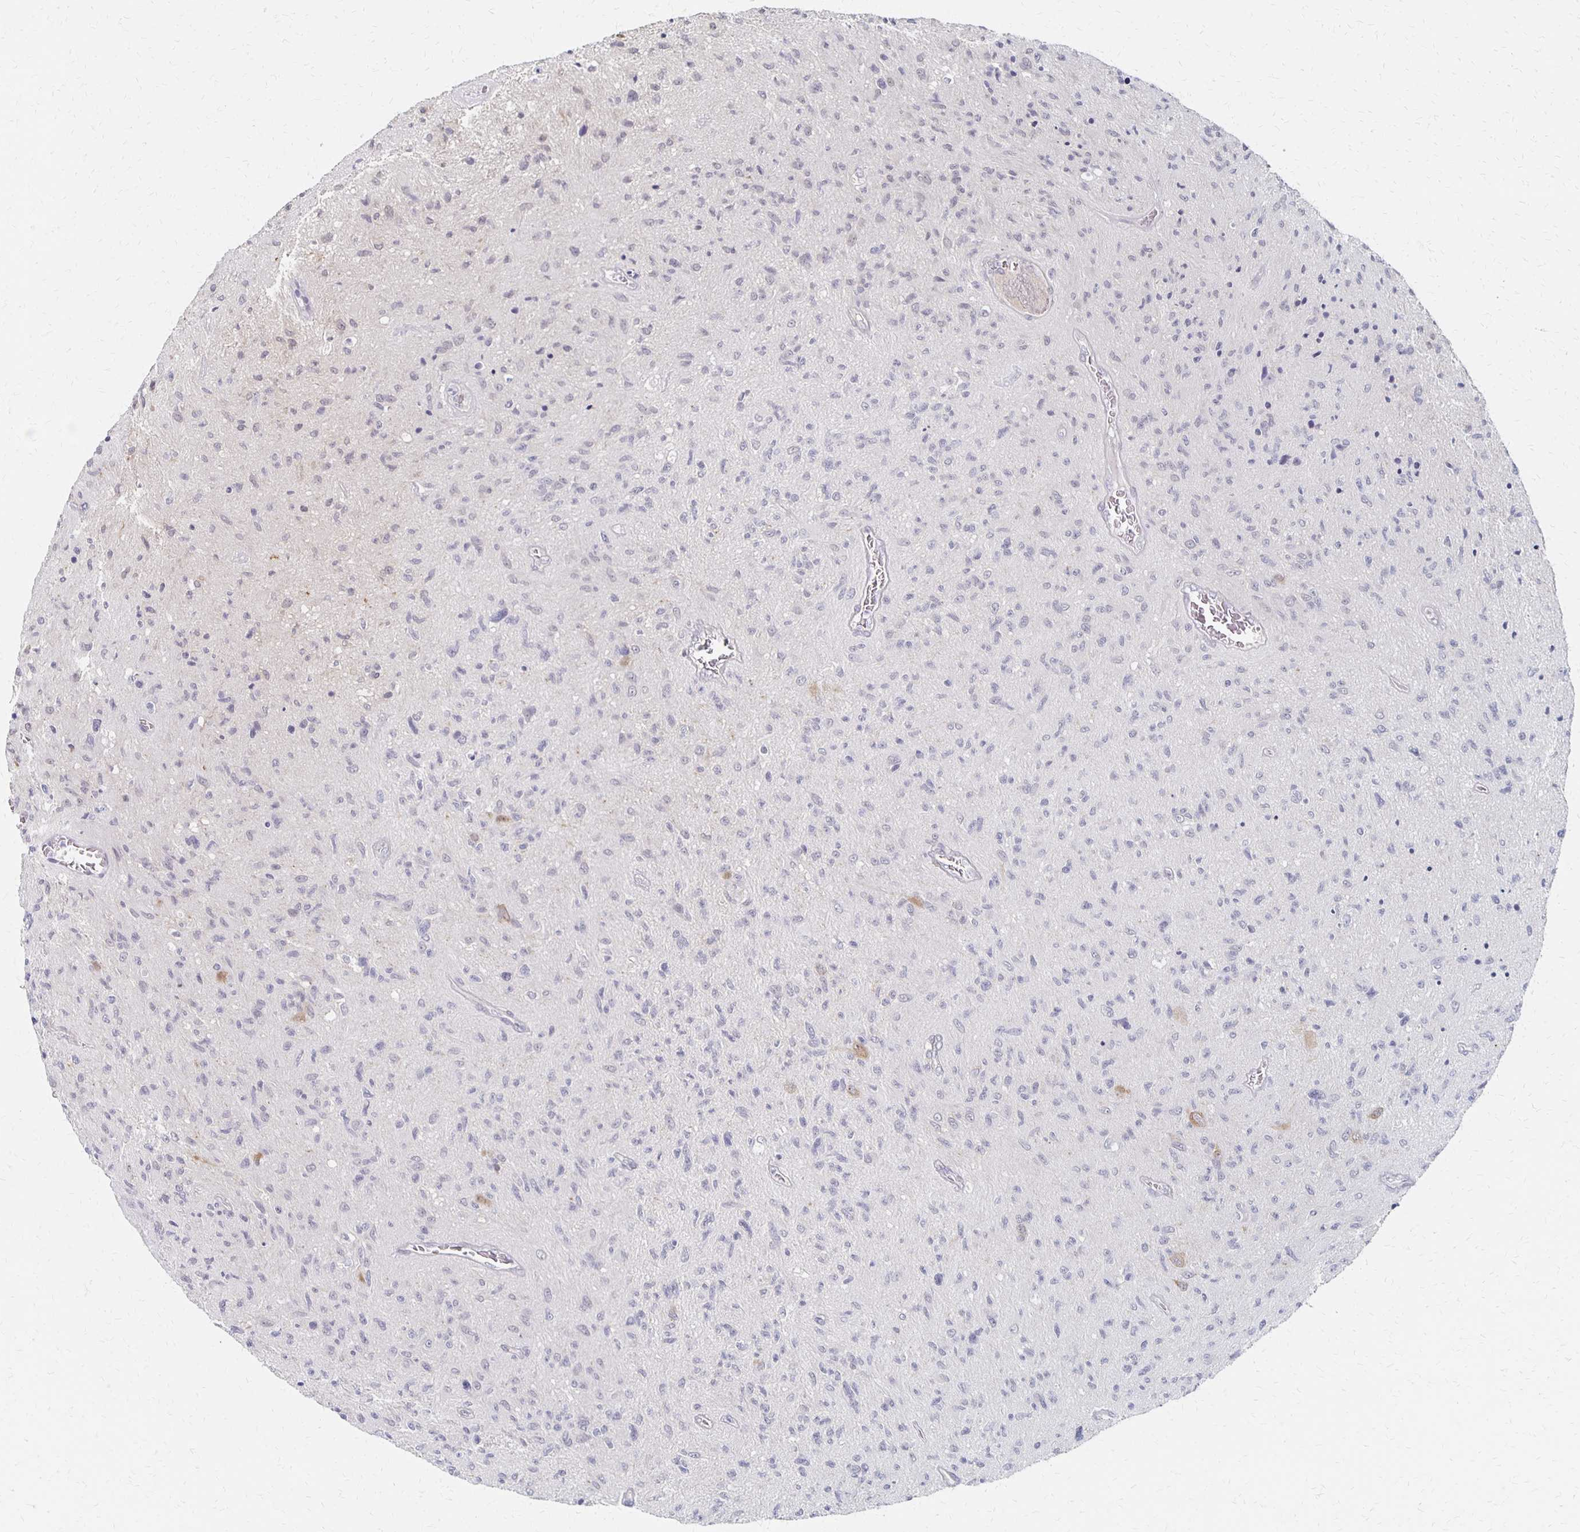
{"staining": {"intensity": "negative", "quantity": "none", "location": "none"}, "tissue": "glioma", "cell_type": "Tumor cells", "image_type": "cancer", "snomed": [{"axis": "morphology", "description": "Glioma, malignant, High grade"}, {"axis": "topography", "description": "Brain"}], "caption": "Human glioma stained for a protein using immunohistochemistry (IHC) reveals no positivity in tumor cells.", "gene": "PRKCB", "patient": {"sex": "male", "age": 54}}